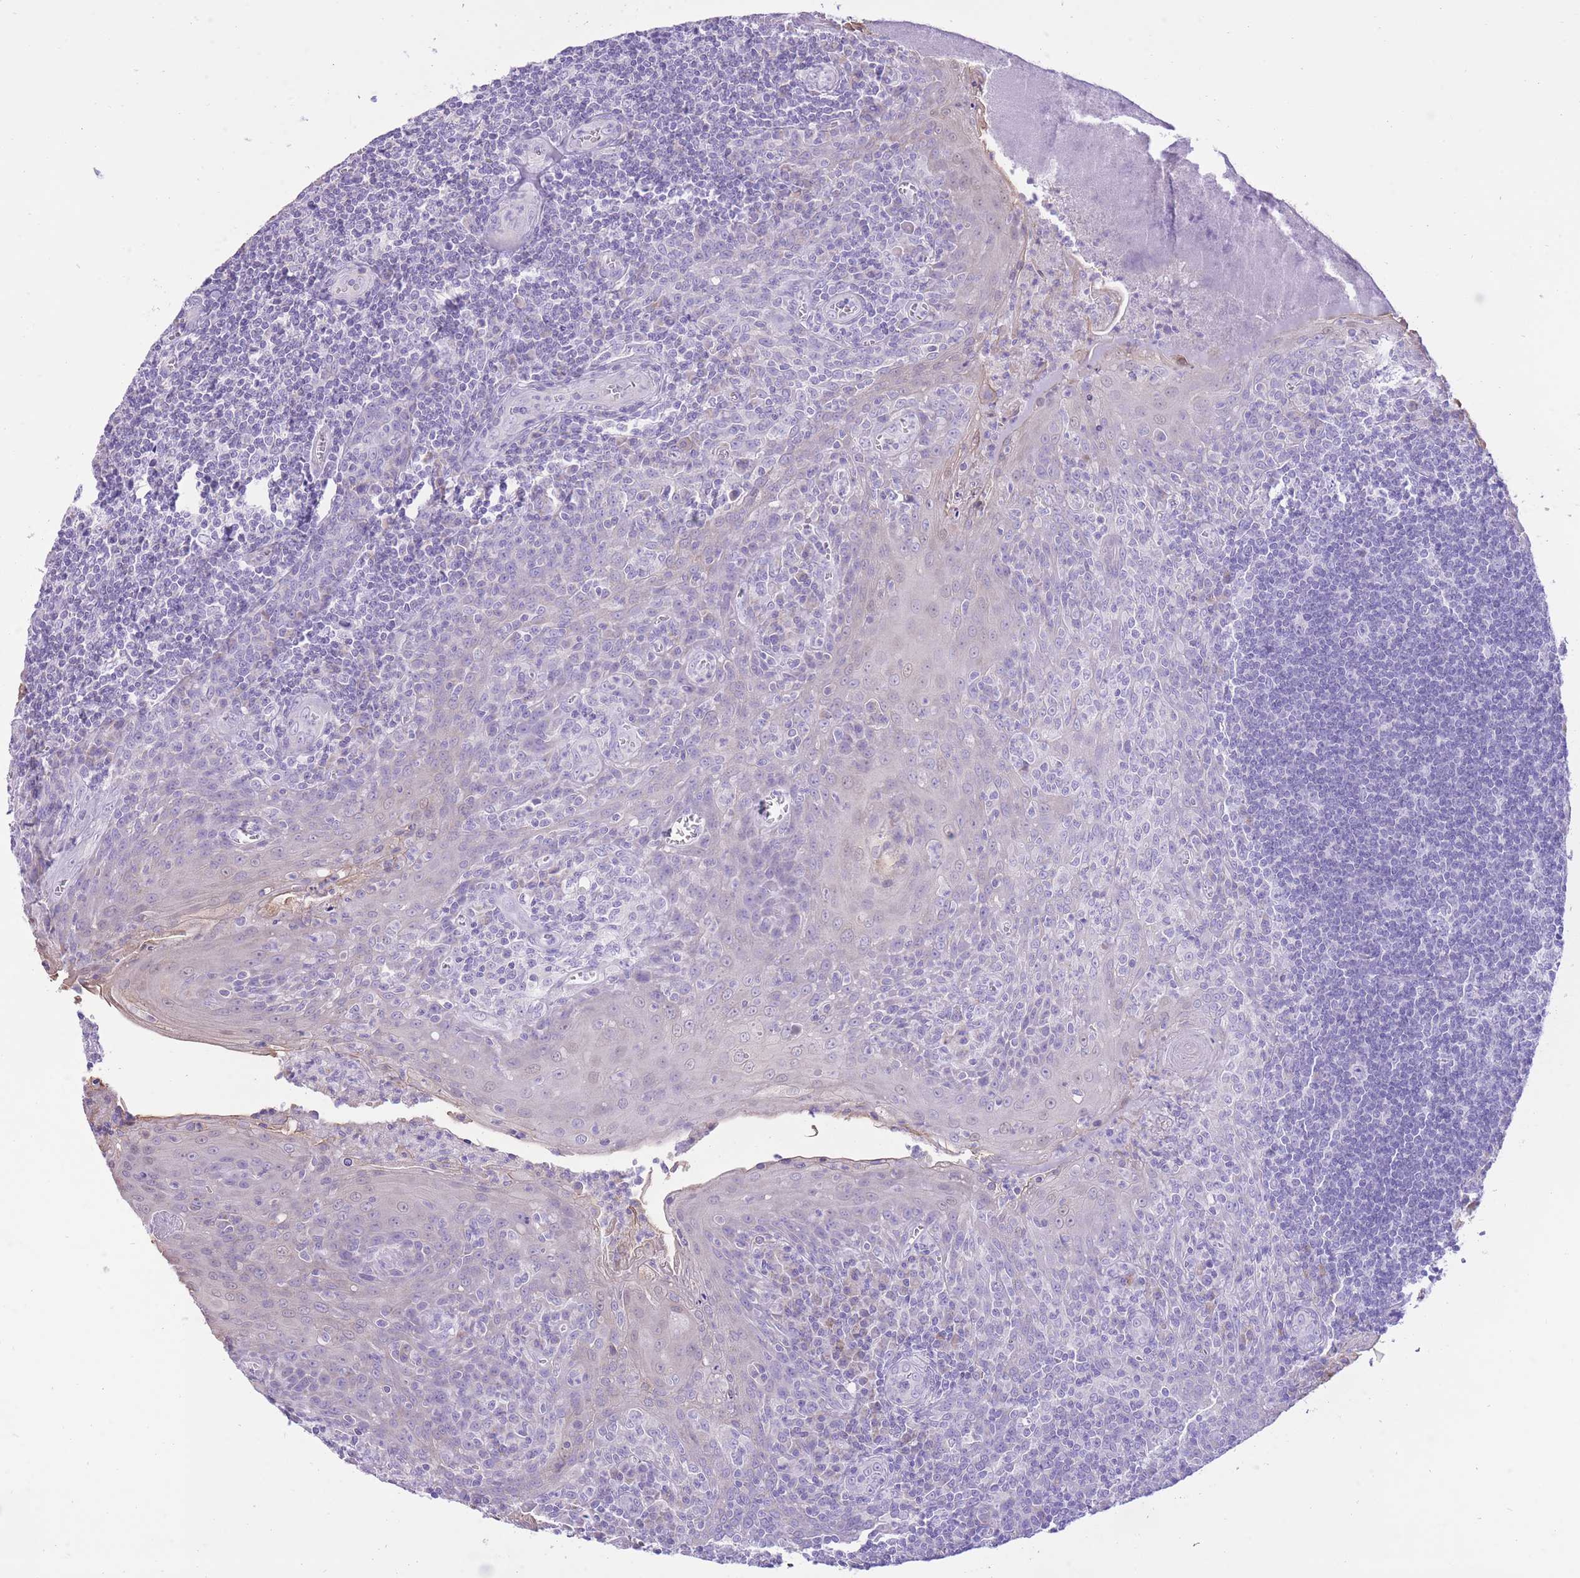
{"staining": {"intensity": "negative", "quantity": "none", "location": "none"}, "tissue": "tonsil", "cell_type": "Germinal center cells", "image_type": "normal", "snomed": [{"axis": "morphology", "description": "Normal tissue, NOS"}, {"axis": "topography", "description": "Tonsil"}], "caption": "Germinal center cells are negative for protein expression in unremarkable human tonsil.", "gene": "SLC4A4", "patient": {"sex": "male", "age": 27}}